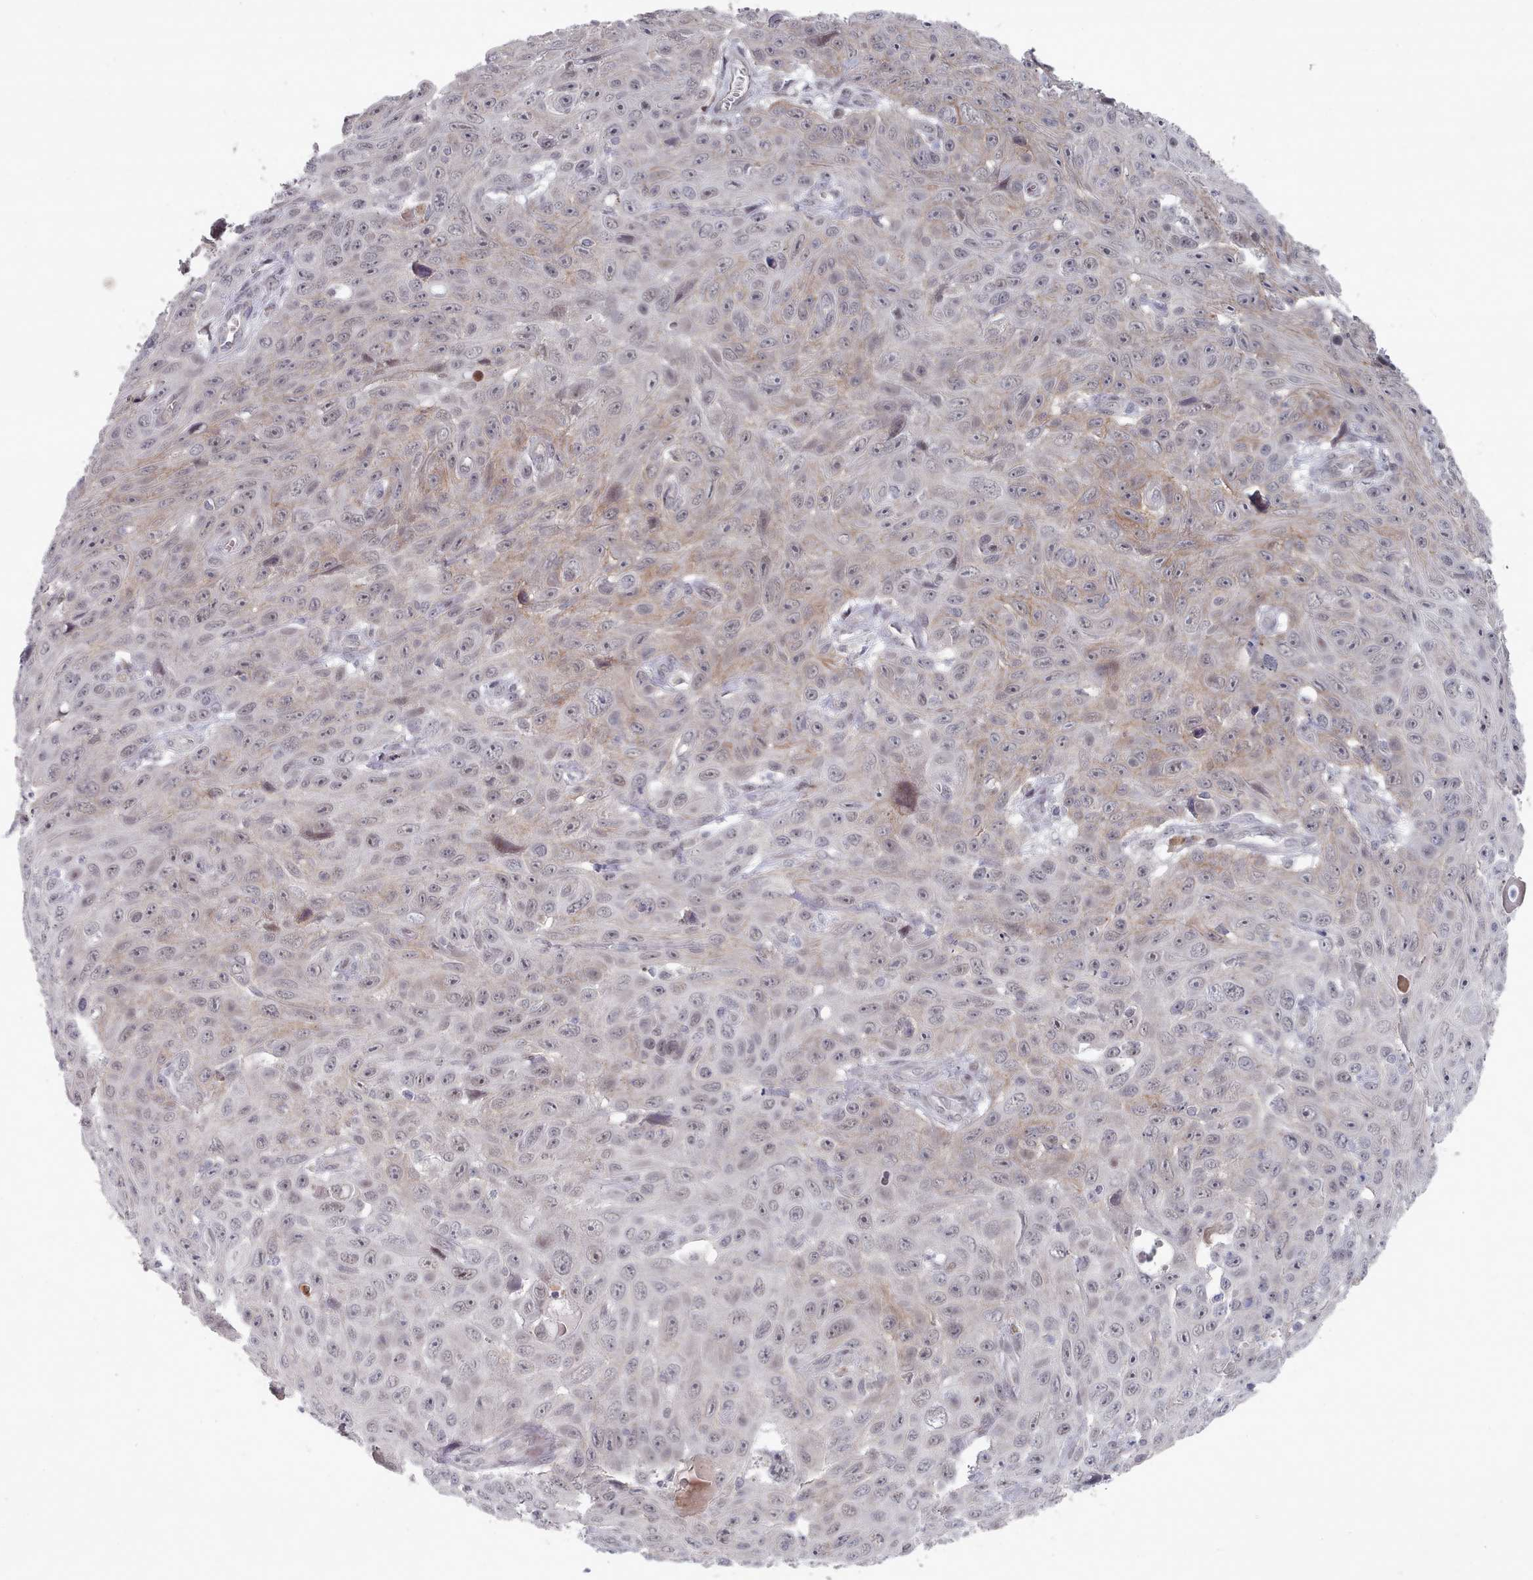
{"staining": {"intensity": "negative", "quantity": "none", "location": "none"}, "tissue": "skin cancer", "cell_type": "Tumor cells", "image_type": "cancer", "snomed": [{"axis": "morphology", "description": "Squamous cell carcinoma, NOS"}, {"axis": "topography", "description": "Skin"}], "caption": "IHC micrograph of skin cancer (squamous cell carcinoma) stained for a protein (brown), which shows no positivity in tumor cells.", "gene": "CPSF4", "patient": {"sex": "male", "age": 82}}